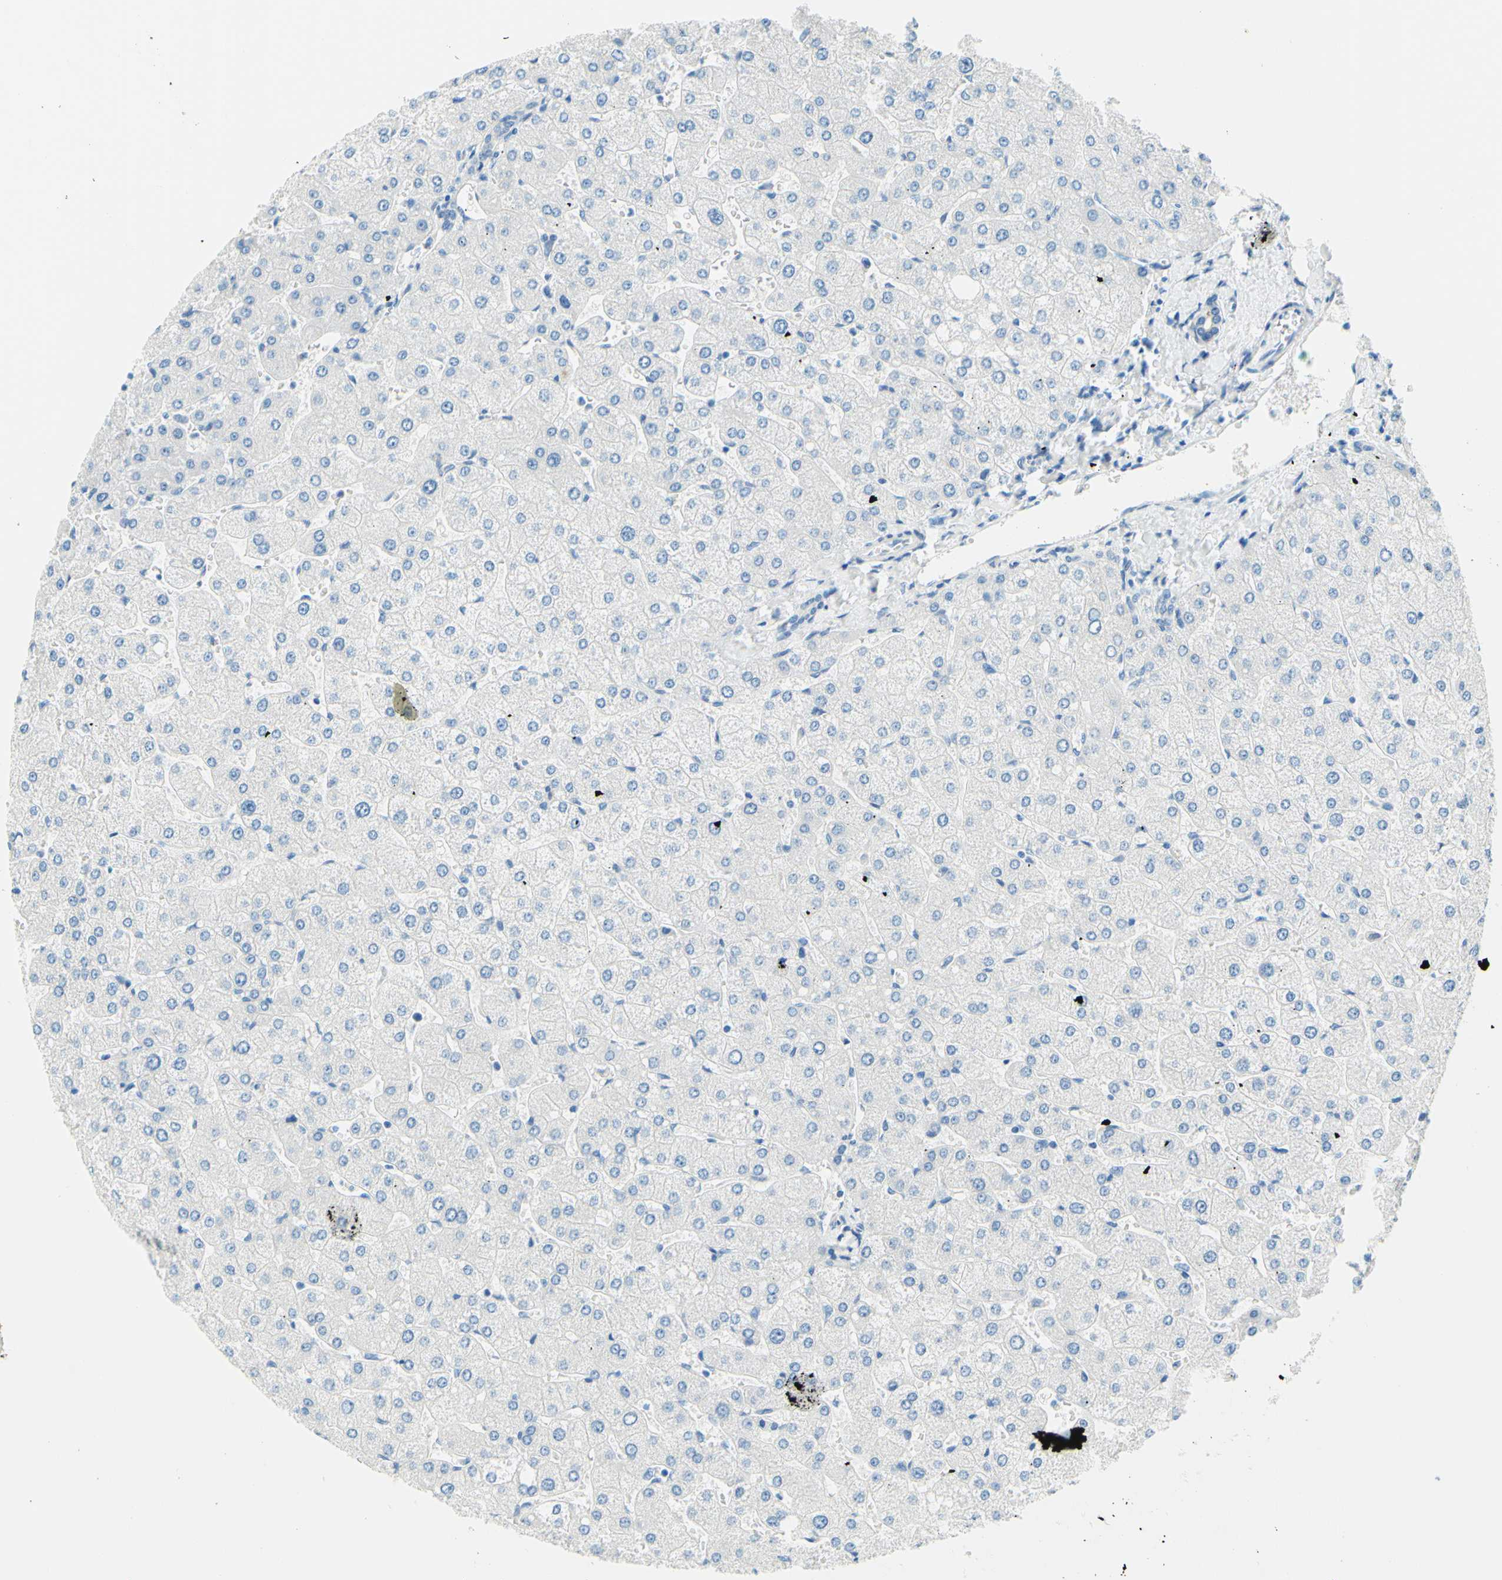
{"staining": {"intensity": "negative", "quantity": "none", "location": "none"}, "tissue": "liver", "cell_type": "Cholangiocytes", "image_type": "normal", "snomed": [{"axis": "morphology", "description": "Normal tissue, NOS"}, {"axis": "topography", "description": "Liver"}], "caption": "IHC histopathology image of benign liver stained for a protein (brown), which demonstrates no positivity in cholangiocytes. The staining was performed using DAB to visualize the protein expression in brown, while the nuclei were stained in blue with hematoxylin (Magnification: 20x).", "gene": "PASD1", "patient": {"sex": "male", "age": 55}}